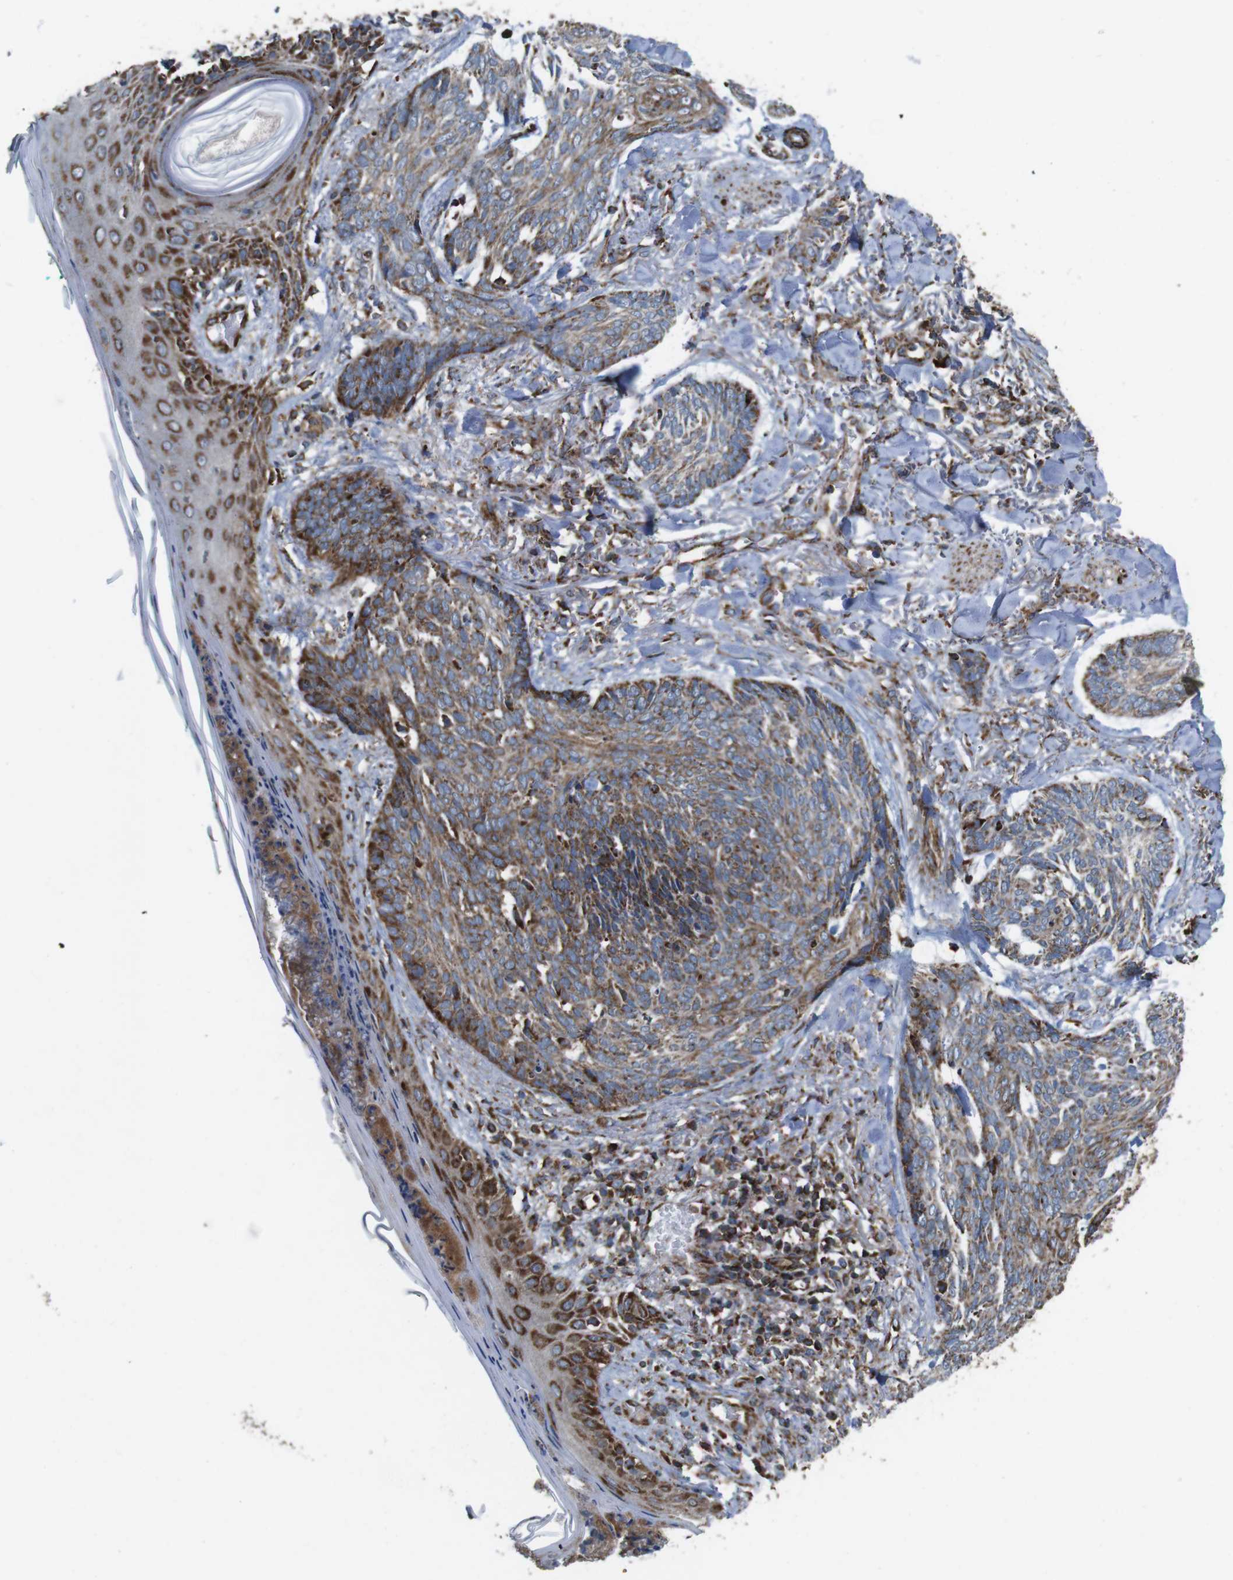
{"staining": {"intensity": "weak", "quantity": "25%-75%", "location": "cytoplasmic/membranous"}, "tissue": "skin cancer", "cell_type": "Tumor cells", "image_type": "cancer", "snomed": [{"axis": "morphology", "description": "Basal cell carcinoma"}, {"axis": "topography", "description": "Skin"}], "caption": "Brown immunohistochemical staining in skin cancer shows weak cytoplasmic/membranous positivity in approximately 25%-75% of tumor cells. The protein of interest is shown in brown color, while the nuclei are stained blue.", "gene": "HK1", "patient": {"sex": "male", "age": 43}}